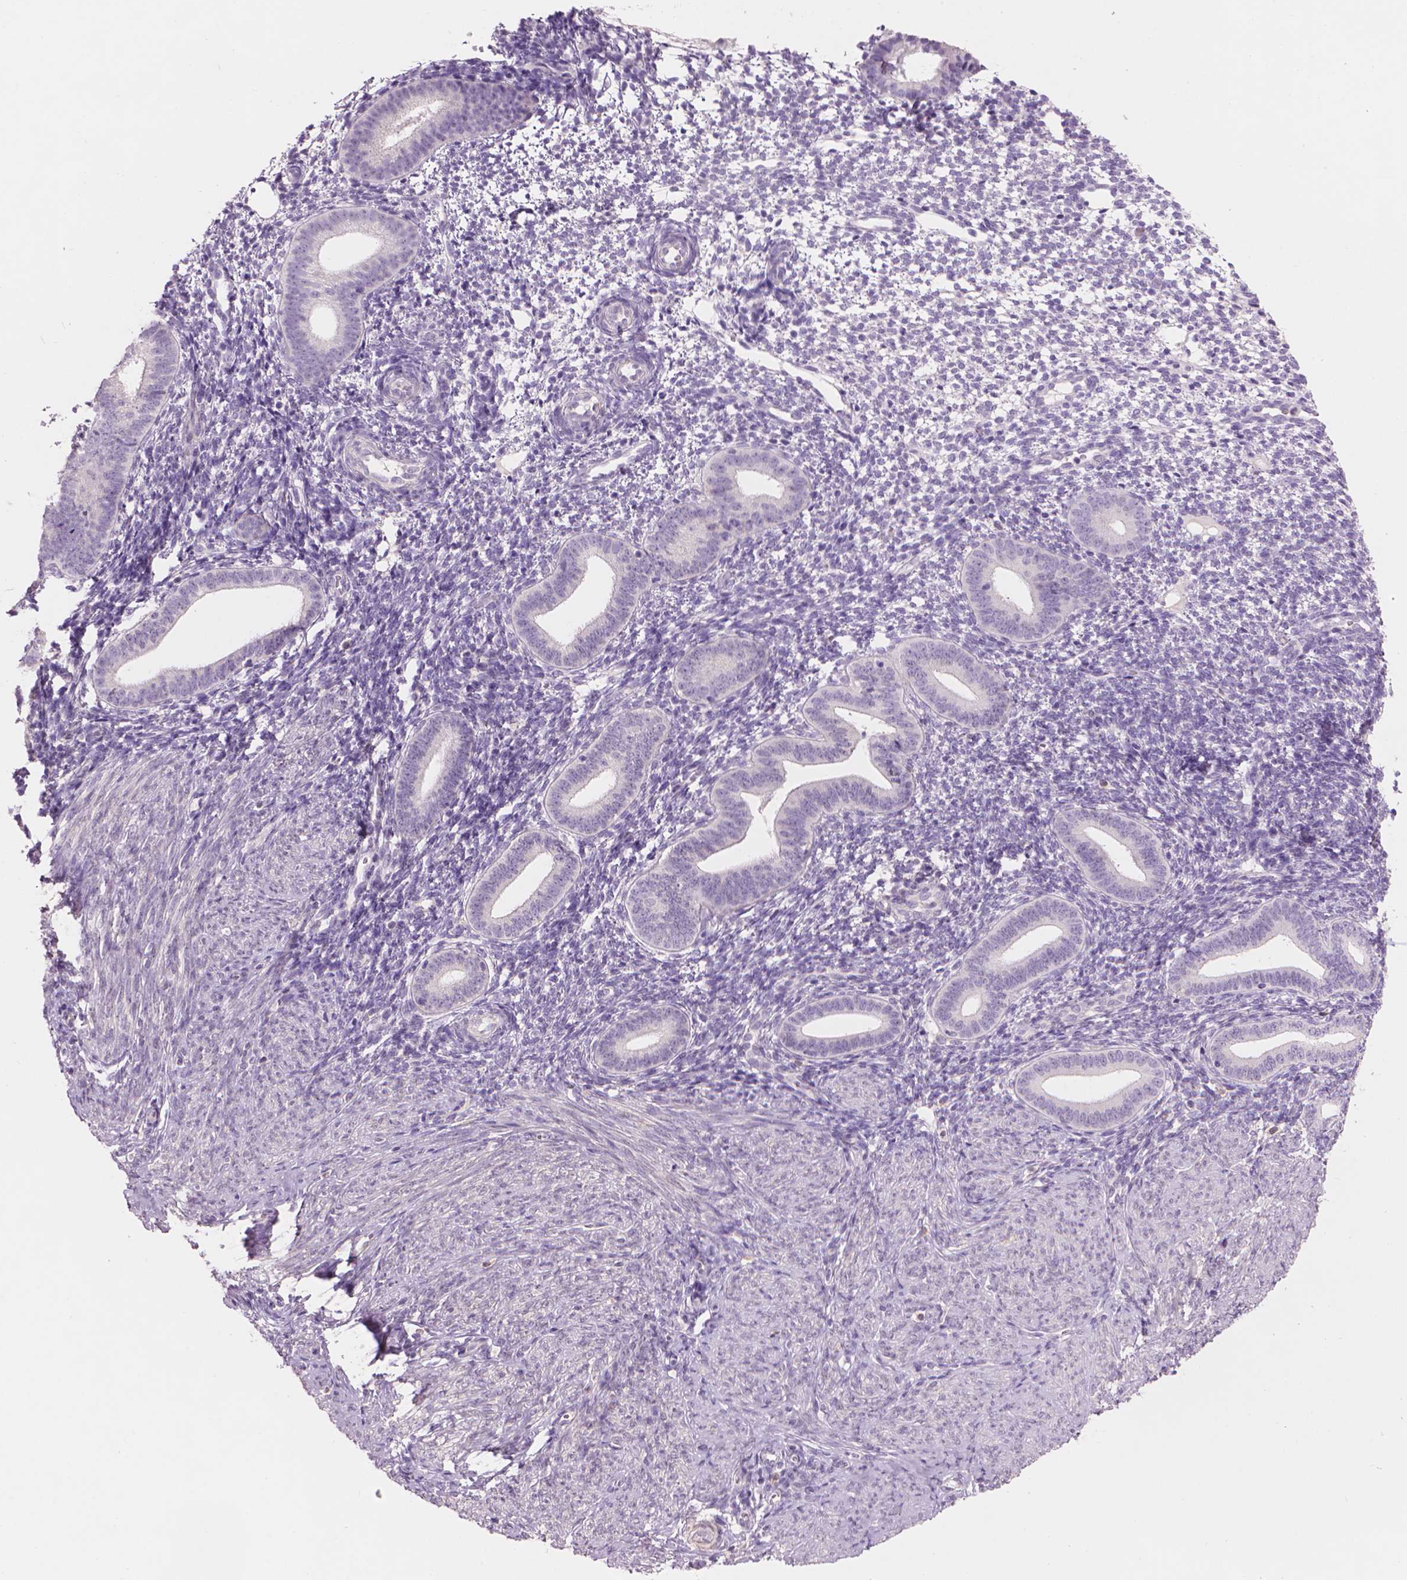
{"staining": {"intensity": "negative", "quantity": "none", "location": "none"}, "tissue": "endometrium", "cell_type": "Cells in endometrial stroma", "image_type": "normal", "snomed": [{"axis": "morphology", "description": "Normal tissue, NOS"}, {"axis": "topography", "description": "Endometrium"}], "caption": "Human endometrium stained for a protein using immunohistochemistry displays no staining in cells in endometrial stroma.", "gene": "ENO2", "patient": {"sex": "female", "age": 40}}